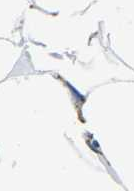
{"staining": {"intensity": "strong", "quantity": ">75%", "location": "cytoplasmic/membranous"}, "tissue": "breast cancer", "cell_type": "Tumor cells", "image_type": "cancer", "snomed": [{"axis": "morphology", "description": "Normal tissue, NOS"}, {"axis": "morphology", "description": "Duct carcinoma"}, {"axis": "topography", "description": "Breast"}], "caption": "This is an image of immunohistochemistry staining of invasive ductal carcinoma (breast), which shows strong positivity in the cytoplasmic/membranous of tumor cells.", "gene": "COX6C", "patient": {"sex": "female", "age": 39}}